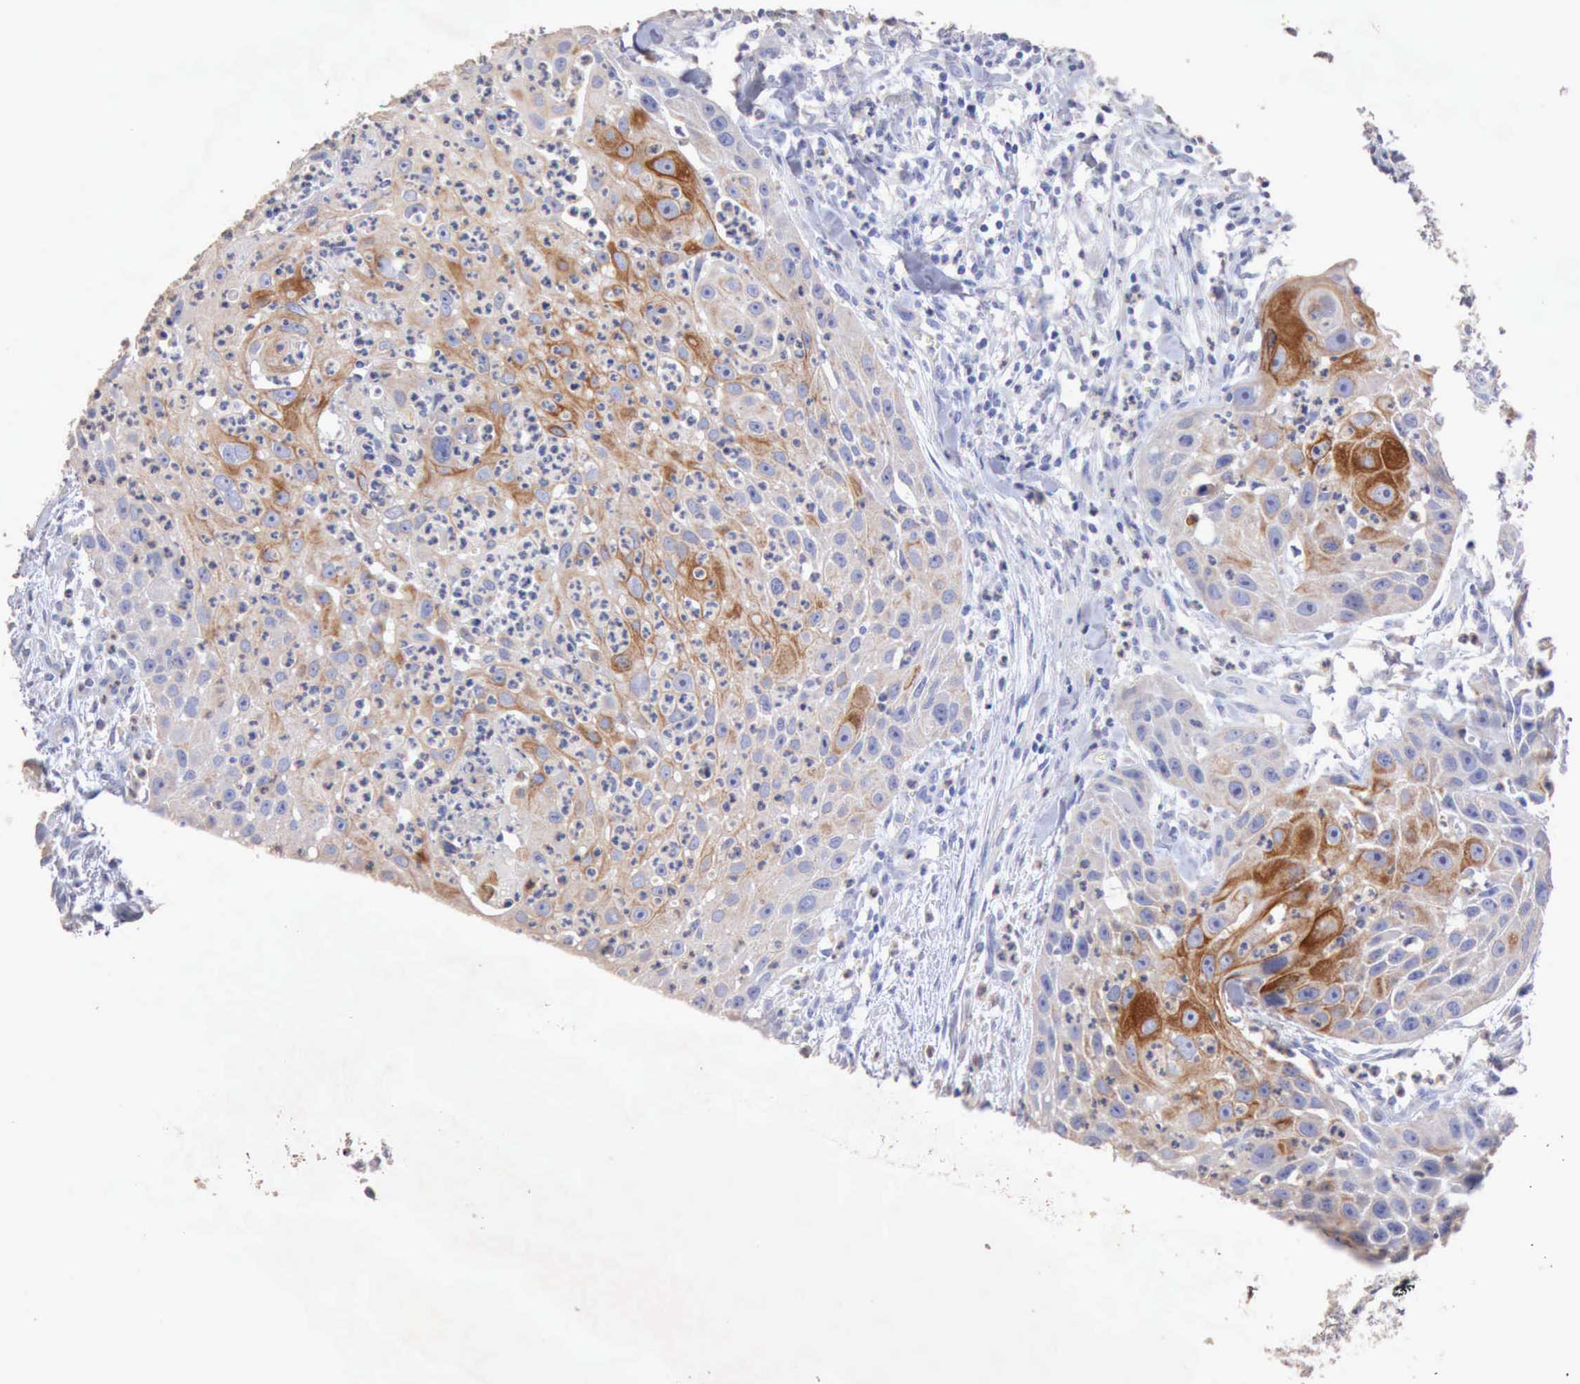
{"staining": {"intensity": "moderate", "quantity": ">75%", "location": "cytoplasmic/membranous"}, "tissue": "head and neck cancer", "cell_type": "Tumor cells", "image_type": "cancer", "snomed": [{"axis": "morphology", "description": "Squamous cell carcinoma, NOS"}, {"axis": "topography", "description": "Head-Neck"}], "caption": "Head and neck cancer (squamous cell carcinoma) tissue exhibits moderate cytoplasmic/membranous positivity in about >75% of tumor cells, visualized by immunohistochemistry. The protein is shown in brown color, while the nuclei are stained blue.", "gene": "KRT6B", "patient": {"sex": "male", "age": 64}}